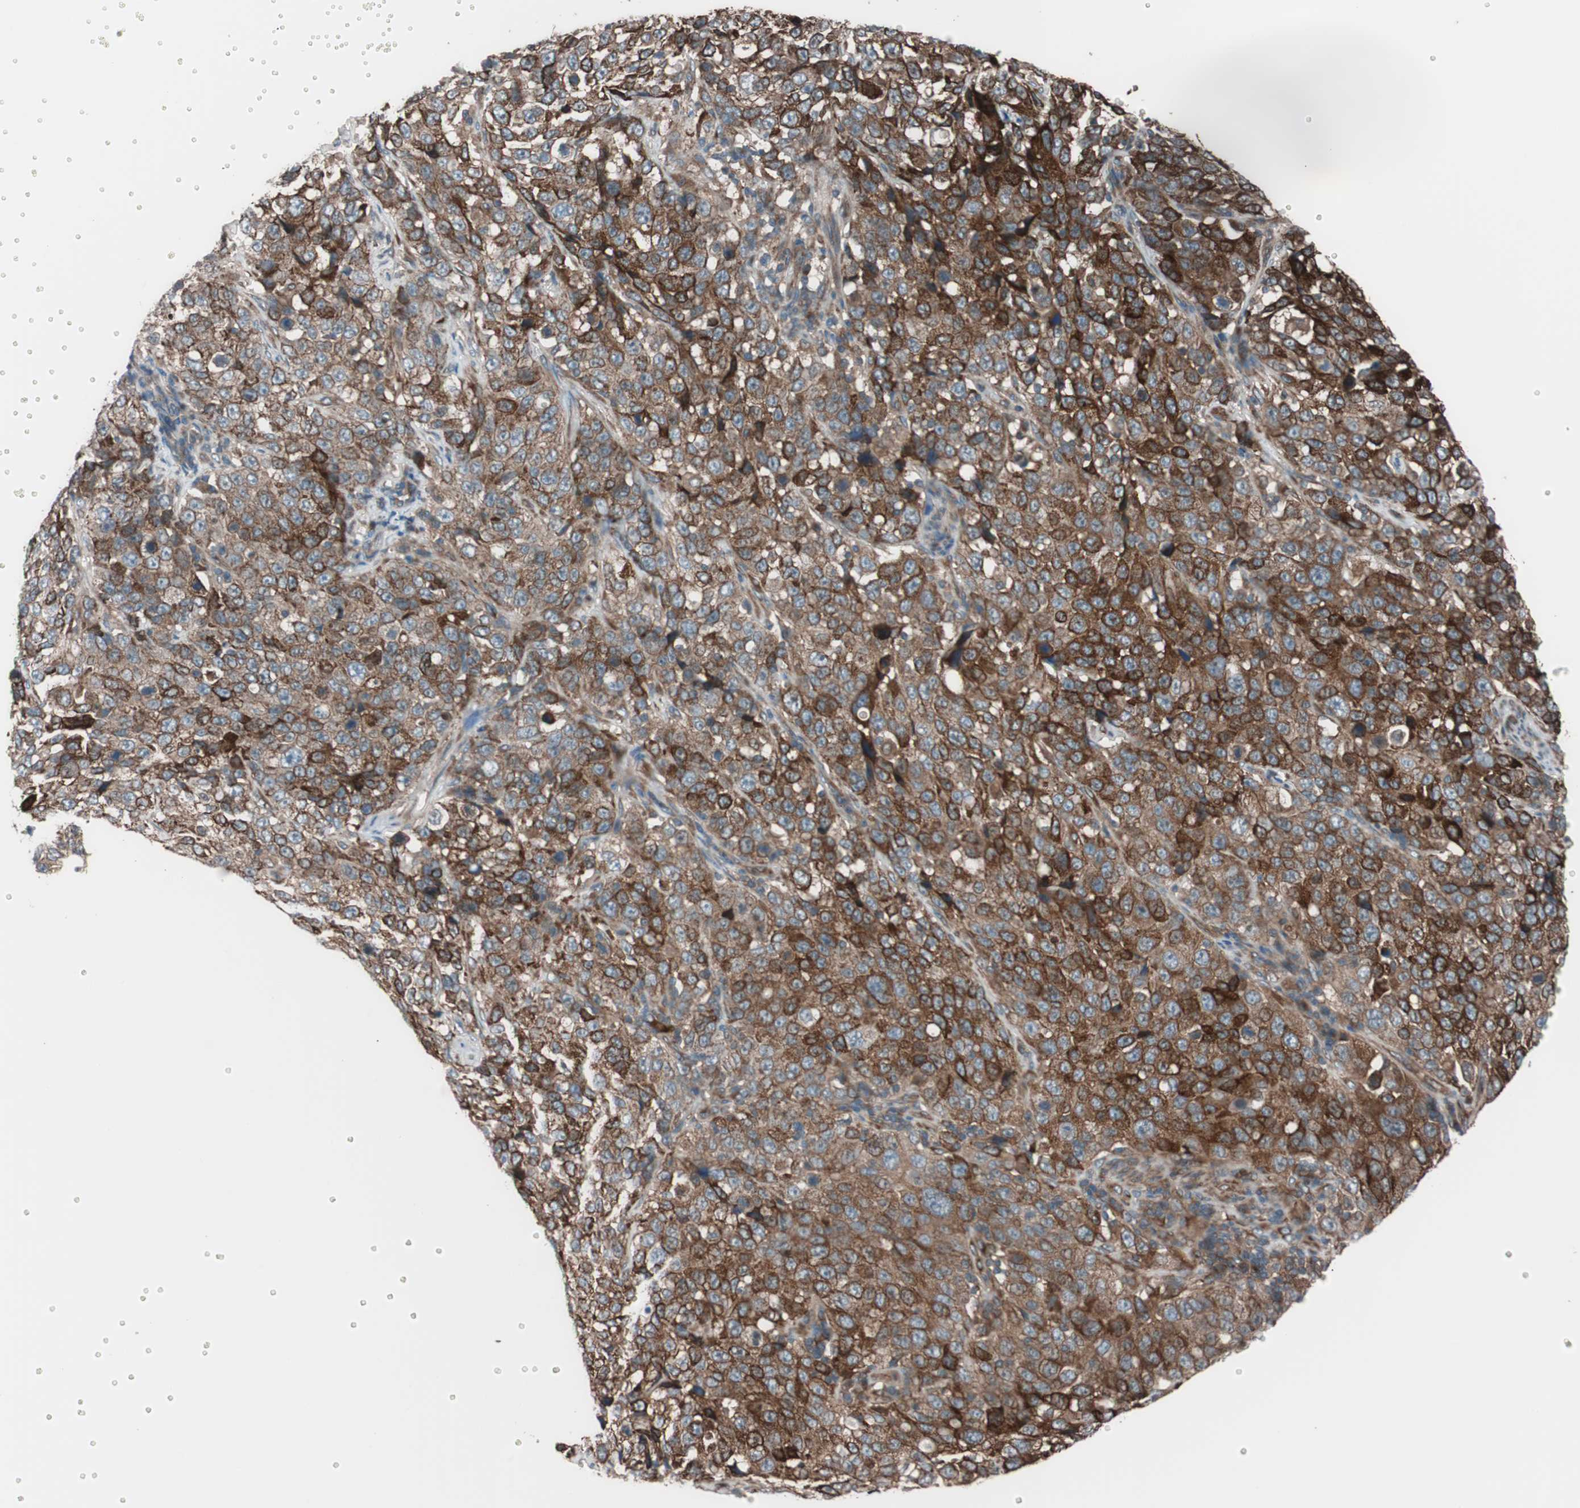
{"staining": {"intensity": "strong", "quantity": ">75%", "location": "cytoplasmic/membranous"}, "tissue": "stomach cancer", "cell_type": "Tumor cells", "image_type": "cancer", "snomed": [{"axis": "morphology", "description": "Normal tissue, NOS"}, {"axis": "morphology", "description": "Adenocarcinoma, NOS"}, {"axis": "topography", "description": "Stomach"}], "caption": "Immunohistochemistry (IHC) of human adenocarcinoma (stomach) displays high levels of strong cytoplasmic/membranous expression in approximately >75% of tumor cells.", "gene": "SEC31A", "patient": {"sex": "male", "age": 48}}